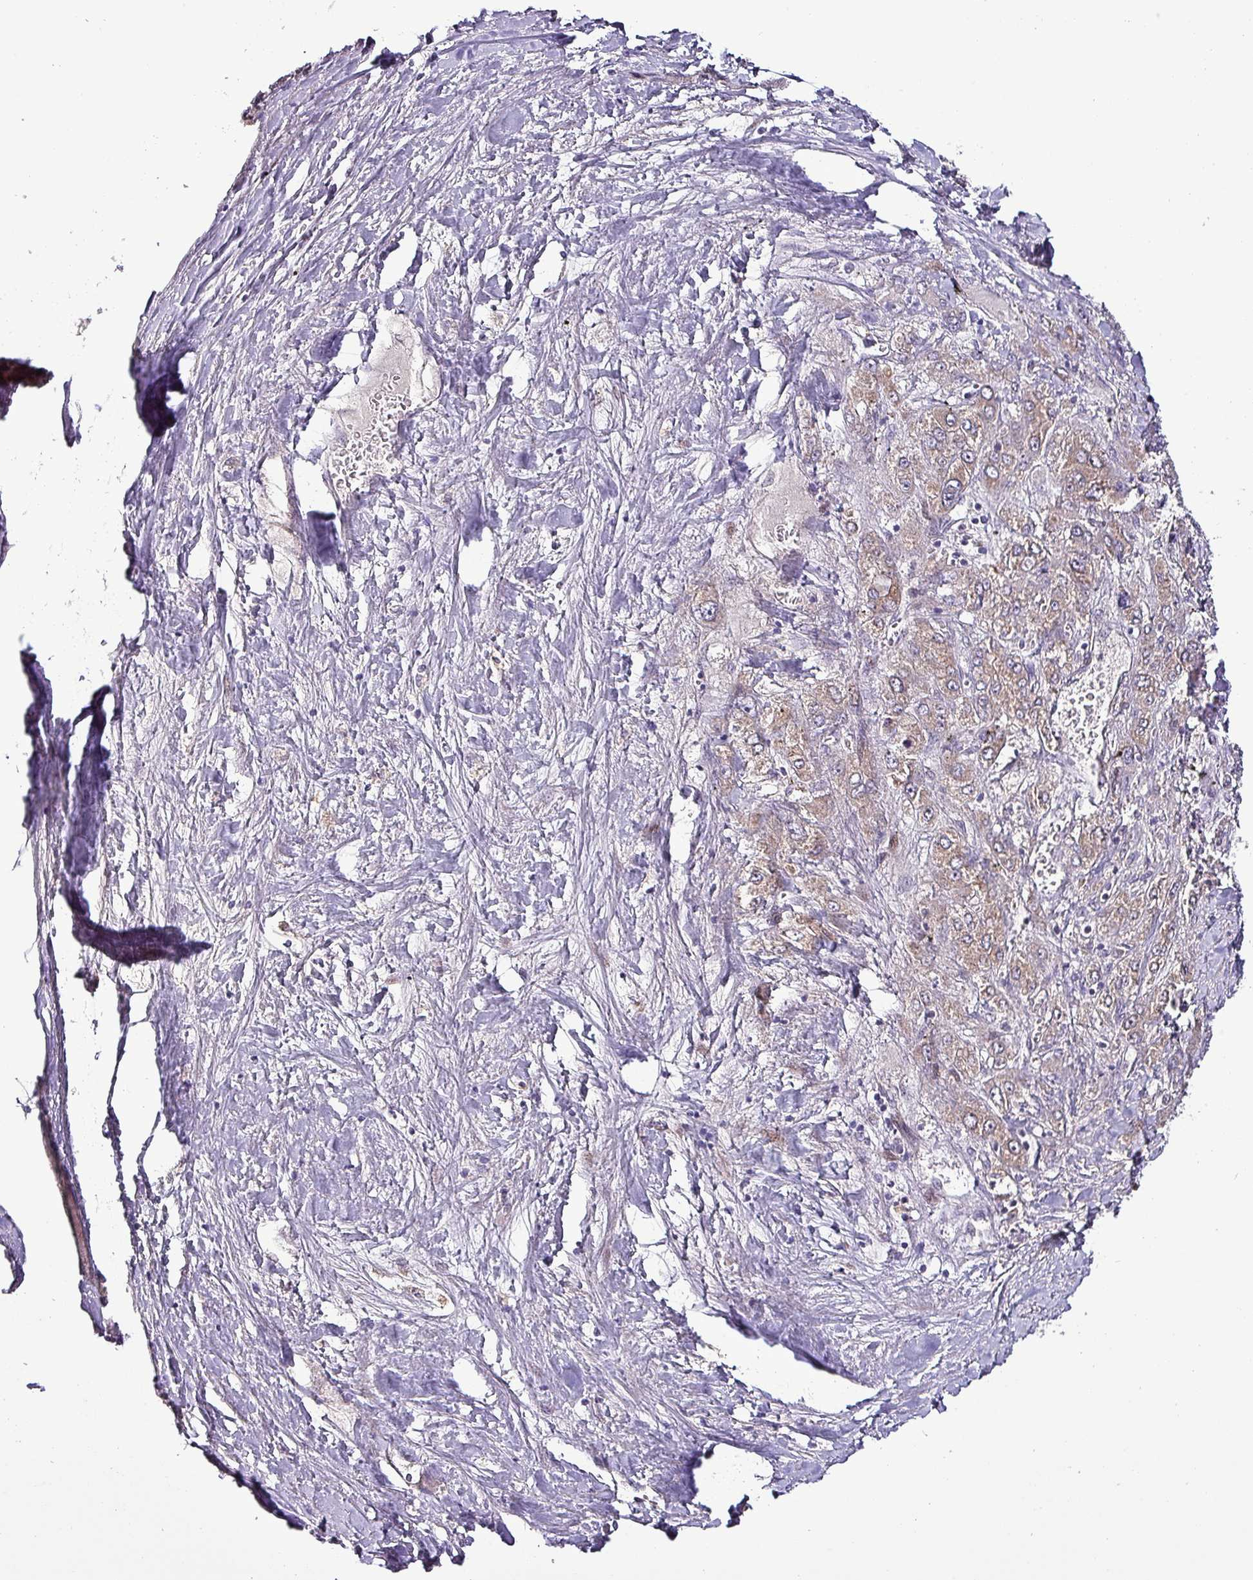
{"staining": {"intensity": "moderate", "quantity": "25%-75%", "location": "cytoplasmic/membranous"}, "tissue": "liver cancer", "cell_type": "Tumor cells", "image_type": "cancer", "snomed": [{"axis": "morphology", "description": "Carcinoma, Hepatocellular, NOS"}, {"axis": "topography", "description": "Liver"}], "caption": "Moderate cytoplasmic/membranous expression is present in approximately 25%-75% of tumor cells in liver cancer (hepatocellular carcinoma).", "gene": "GRAPL", "patient": {"sex": "female", "age": 73}}